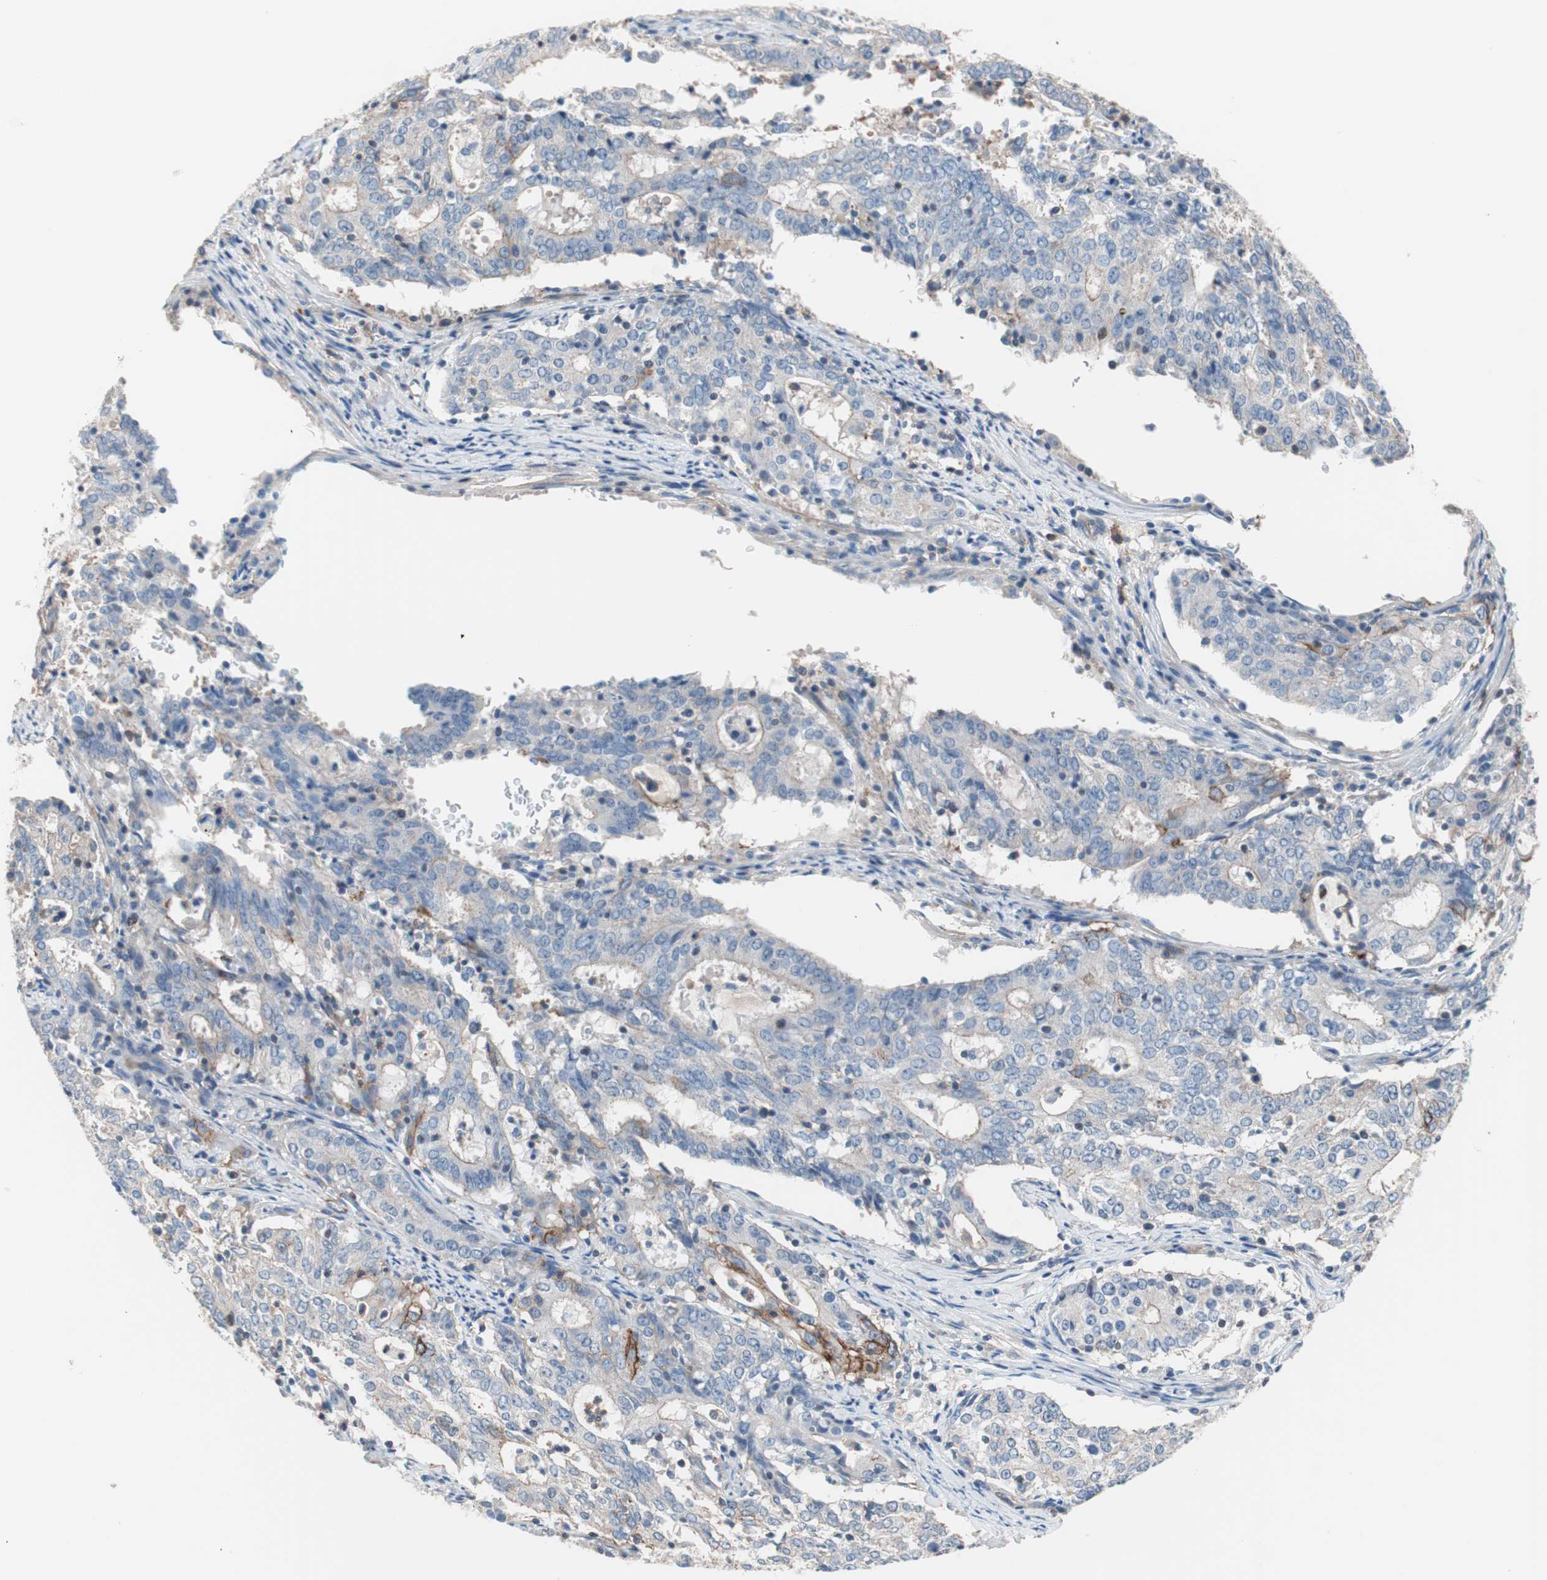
{"staining": {"intensity": "moderate", "quantity": "<25%", "location": "cytoplasmic/membranous"}, "tissue": "cervical cancer", "cell_type": "Tumor cells", "image_type": "cancer", "snomed": [{"axis": "morphology", "description": "Adenocarcinoma, NOS"}, {"axis": "topography", "description": "Cervix"}], "caption": "Cervical cancer stained with immunohistochemistry (IHC) demonstrates moderate cytoplasmic/membranous expression in approximately <25% of tumor cells.", "gene": "GPR160", "patient": {"sex": "female", "age": 44}}